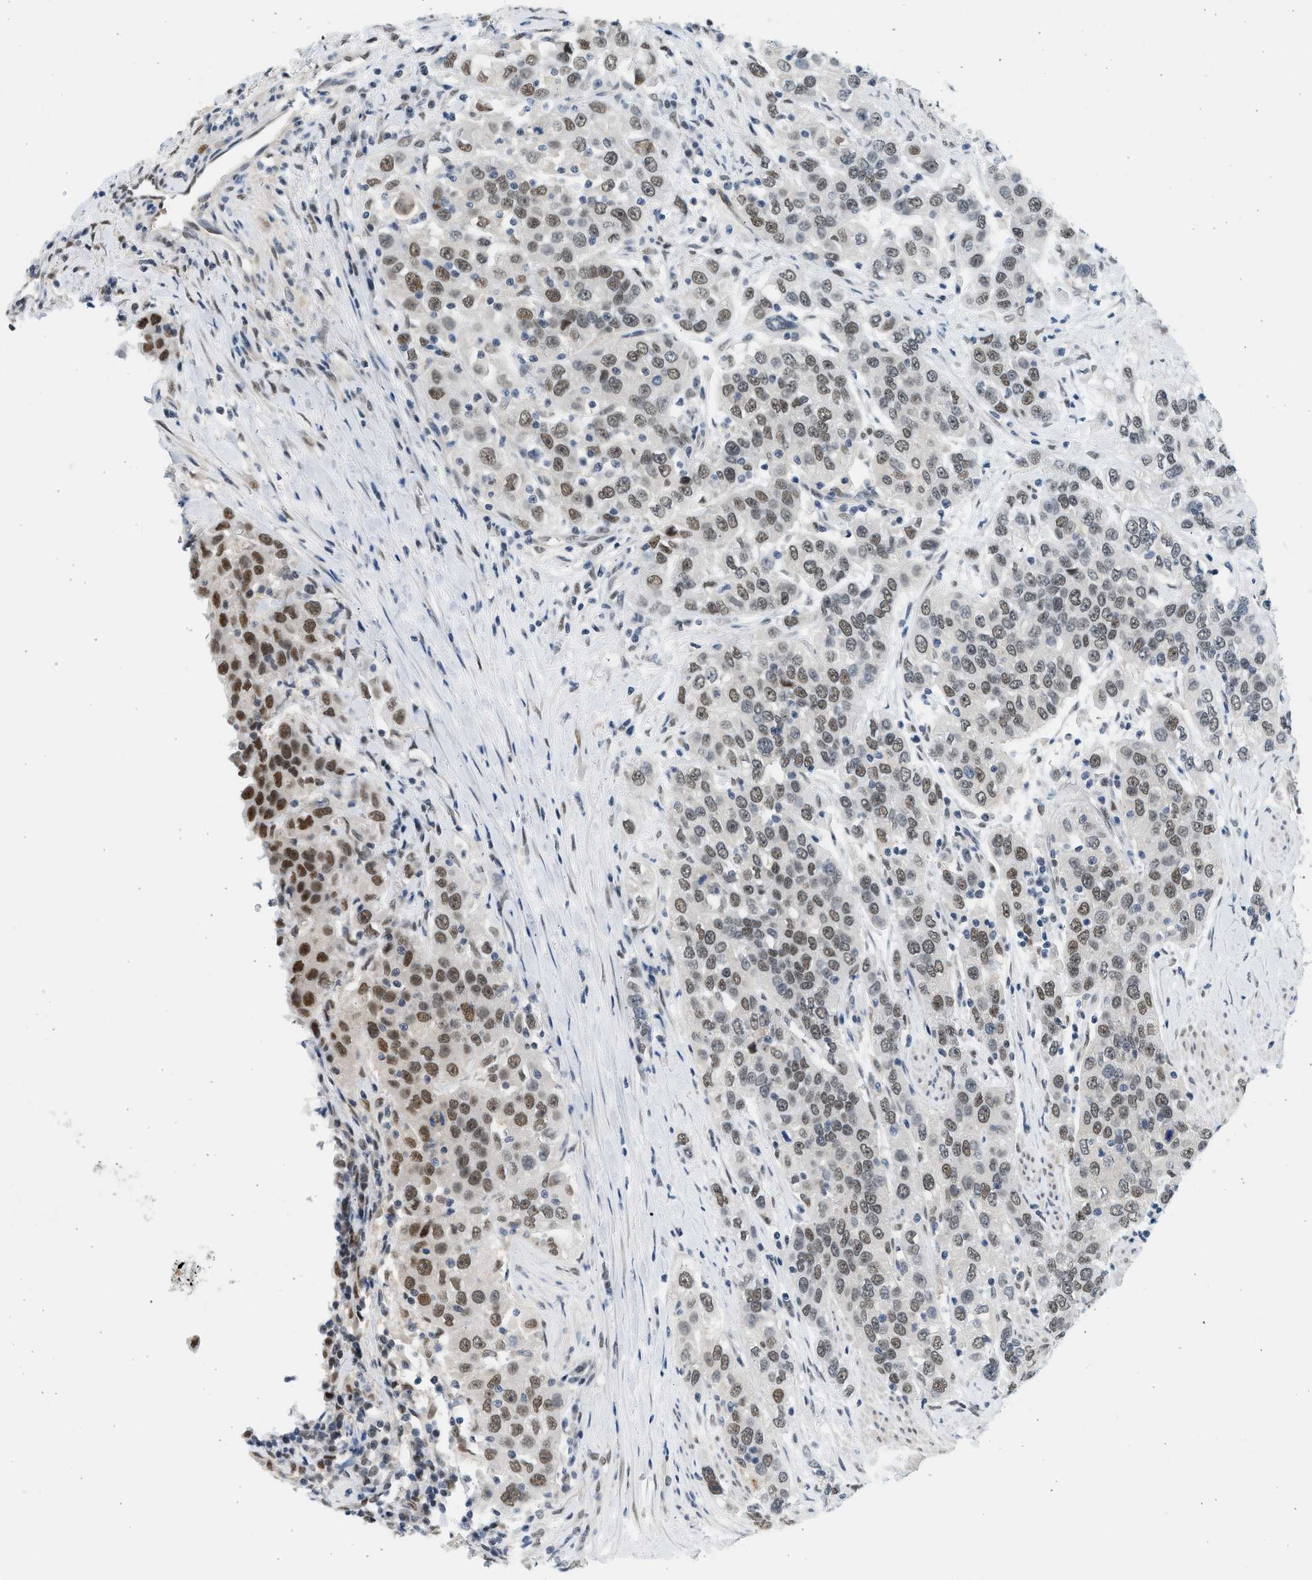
{"staining": {"intensity": "moderate", "quantity": ">75%", "location": "nuclear"}, "tissue": "urothelial cancer", "cell_type": "Tumor cells", "image_type": "cancer", "snomed": [{"axis": "morphology", "description": "Urothelial carcinoma, High grade"}, {"axis": "topography", "description": "Urinary bladder"}], "caption": "Tumor cells display medium levels of moderate nuclear expression in about >75% of cells in human urothelial carcinoma (high-grade).", "gene": "HIPK1", "patient": {"sex": "female", "age": 80}}